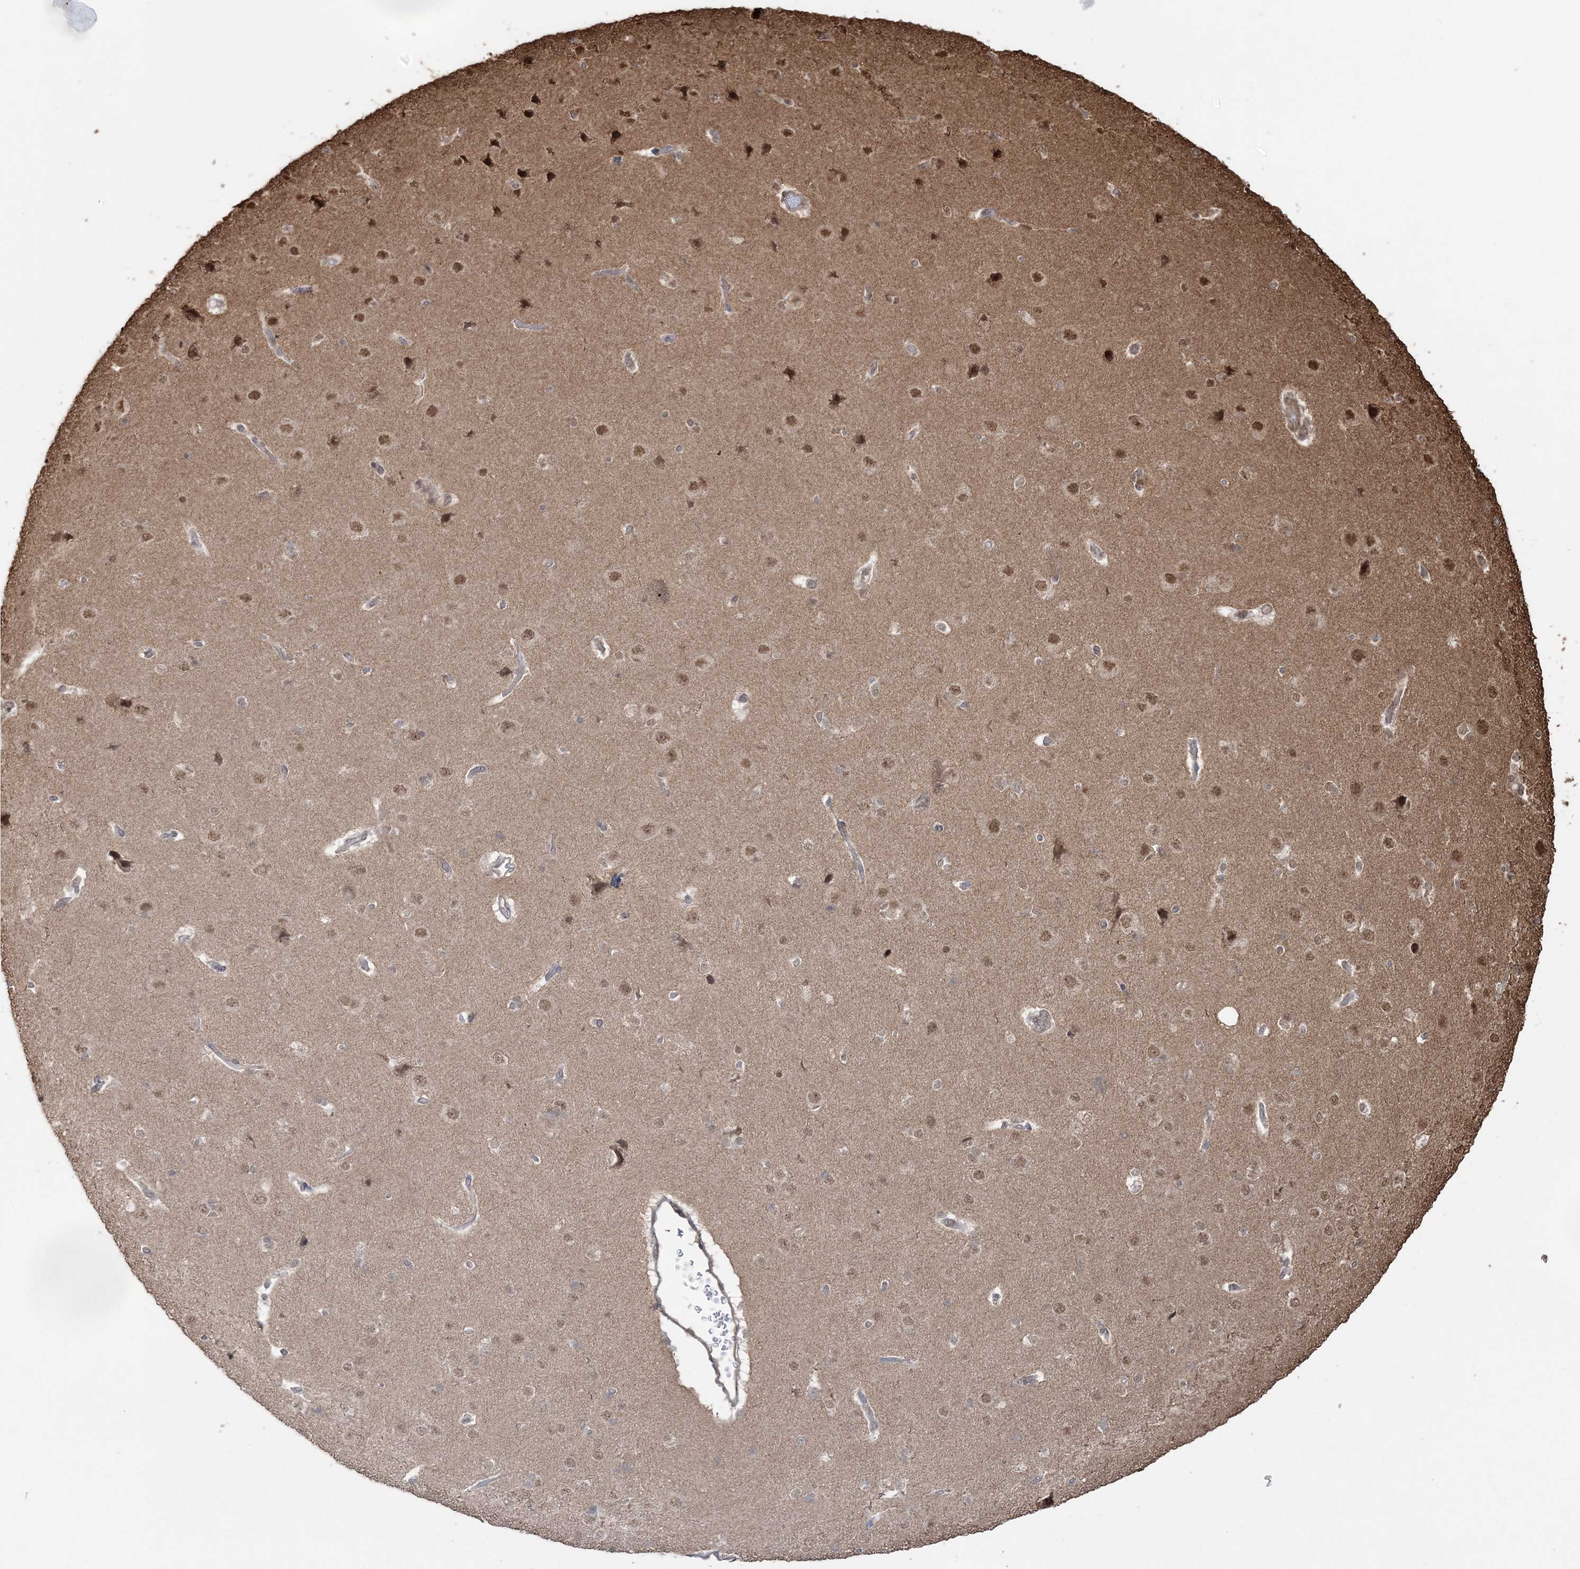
{"staining": {"intensity": "weak", "quantity": ">75%", "location": "cytoplasmic/membranous,nuclear"}, "tissue": "cerebral cortex", "cell_type": "Endothelial cells", "image_type": "normal", "snomed": [{"axis": "morphology", "description": "Normal tissue, NOS"}, {"axis": "topography", "description": "Cerebral cortex"}], "caption": "Protein expression analysis of unremarkable cerebral cortex exhibits weak cytoplasmic/membranous,nuclear staining in about >75% of endothelial cells. (Brightfield microscopy of DAB IHC at high magnification).", "gene": "ZNF839", "patient": {"sex": "male", "age": 62}}